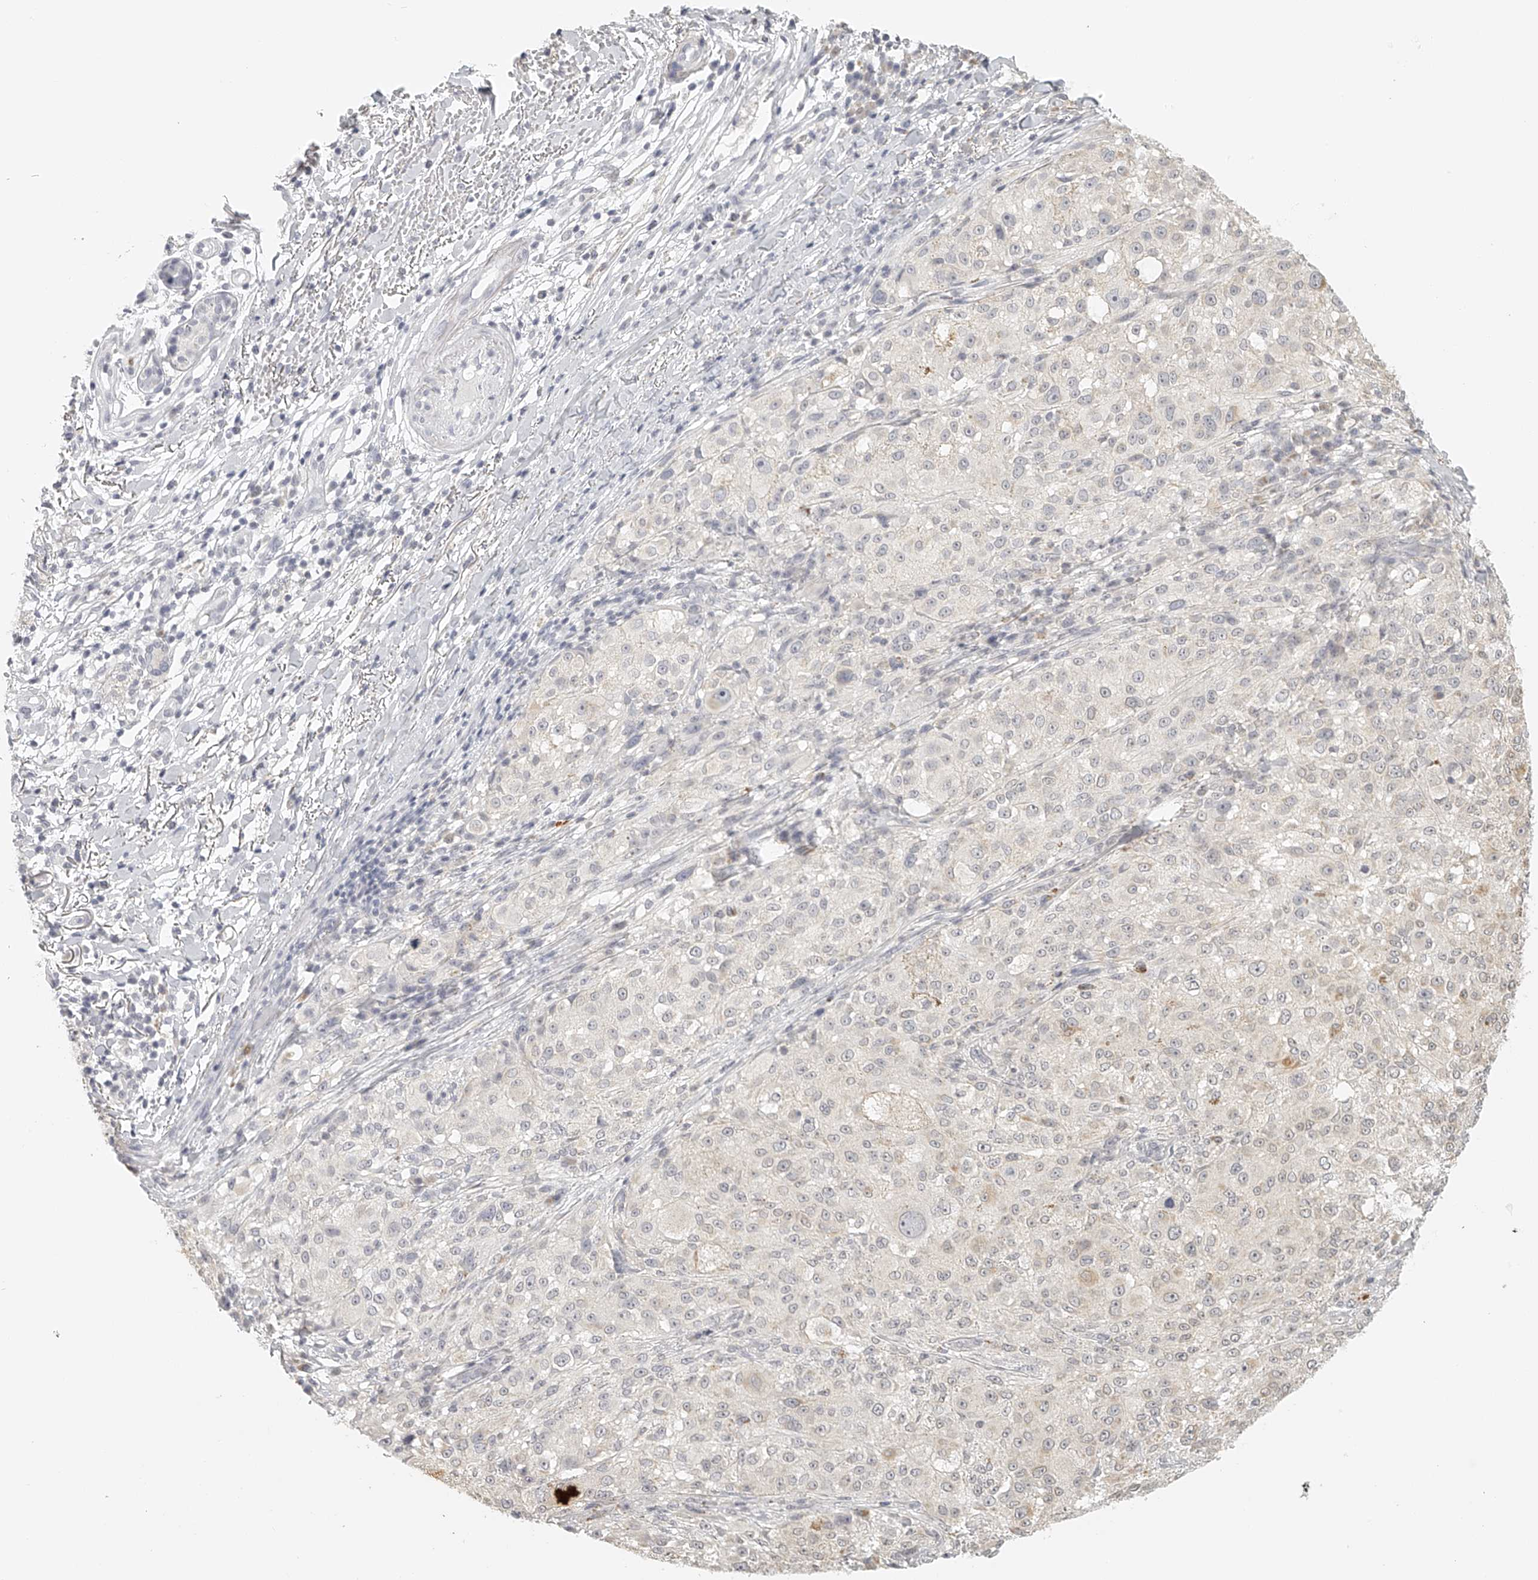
{"staining": {"intensity": "negative", "quantity": "none", "location": "none"}, "tissue": "melanoma", "cell_type": "Tumor cells", "image_type": "cancer", "snomed": [{"axis": "morphology", "description": "Necrosis, NOS"}, {"axis": "morphology", "description": "Malignant melanoma, NOS"}, {"axis": "topography", "description": "Skin"}], "caption": "High power microscopy micrograph of an immunohistochemistry (IHC) micrograph of malignant melanoma, revealing no significant expression in tumor cells.", "gene": "BCL2L11", "patient": {"sex": "female", "age": 87}}